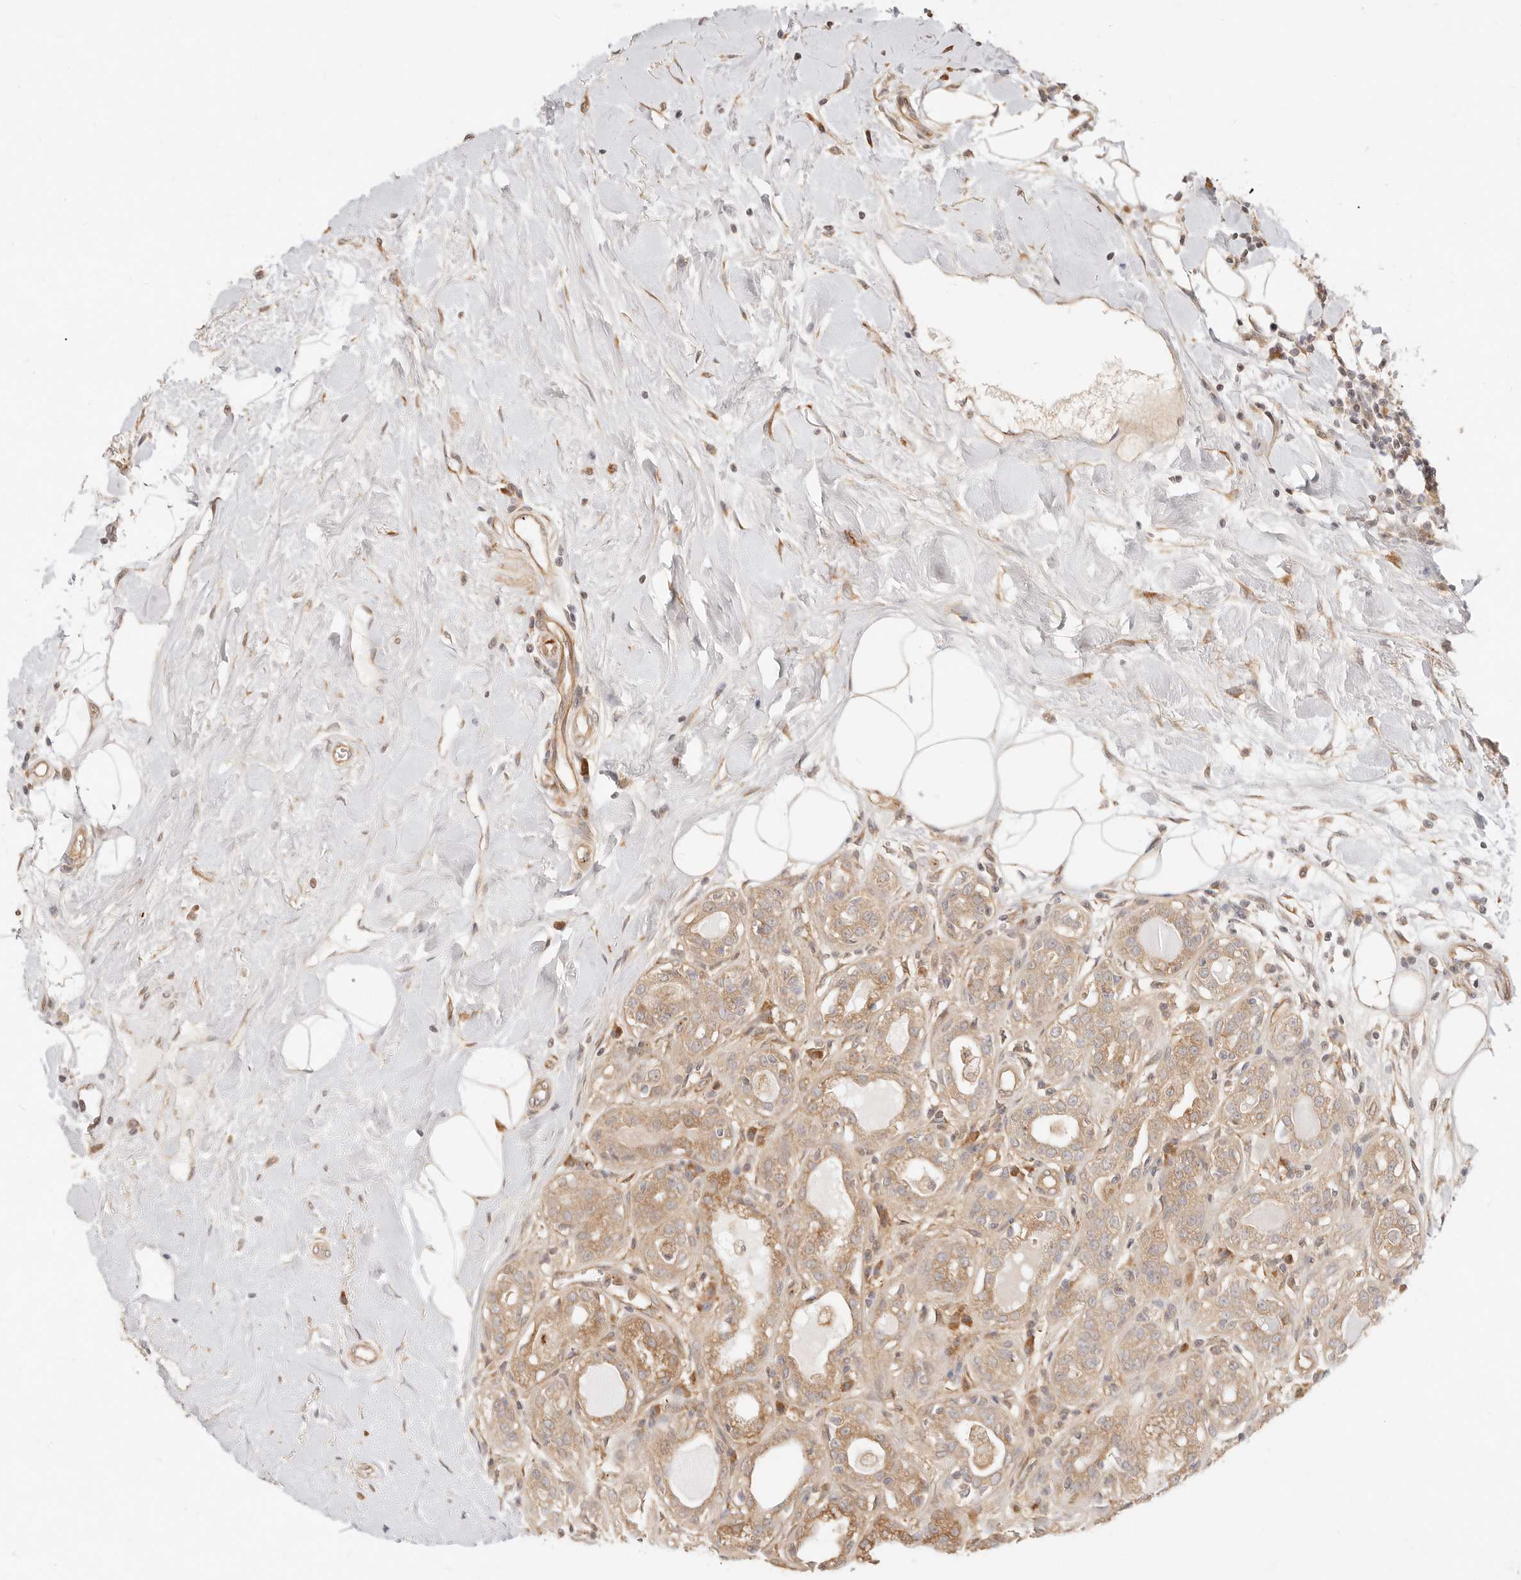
{"staining": {"intensity": "weak", "quantity": ">75%", "location": "cytoplasmic/membranous"}, "tissue": "breast cancer", "cell_type": "Tumor cells", "image_type": "cancer", "snomed": [{"axis": "morphology", "description": "Duct carcinoma"}, {"axis": "topography", "description": "Breast"}], "caption": "There is low levels of weak cytoplasmic/membranous staining in tumor cells of breast cancer, as demonstrated by immunohistochemical staining (brown color).", "gene": "UBXN10", "patient": {"sex": "female", "age": 27}}